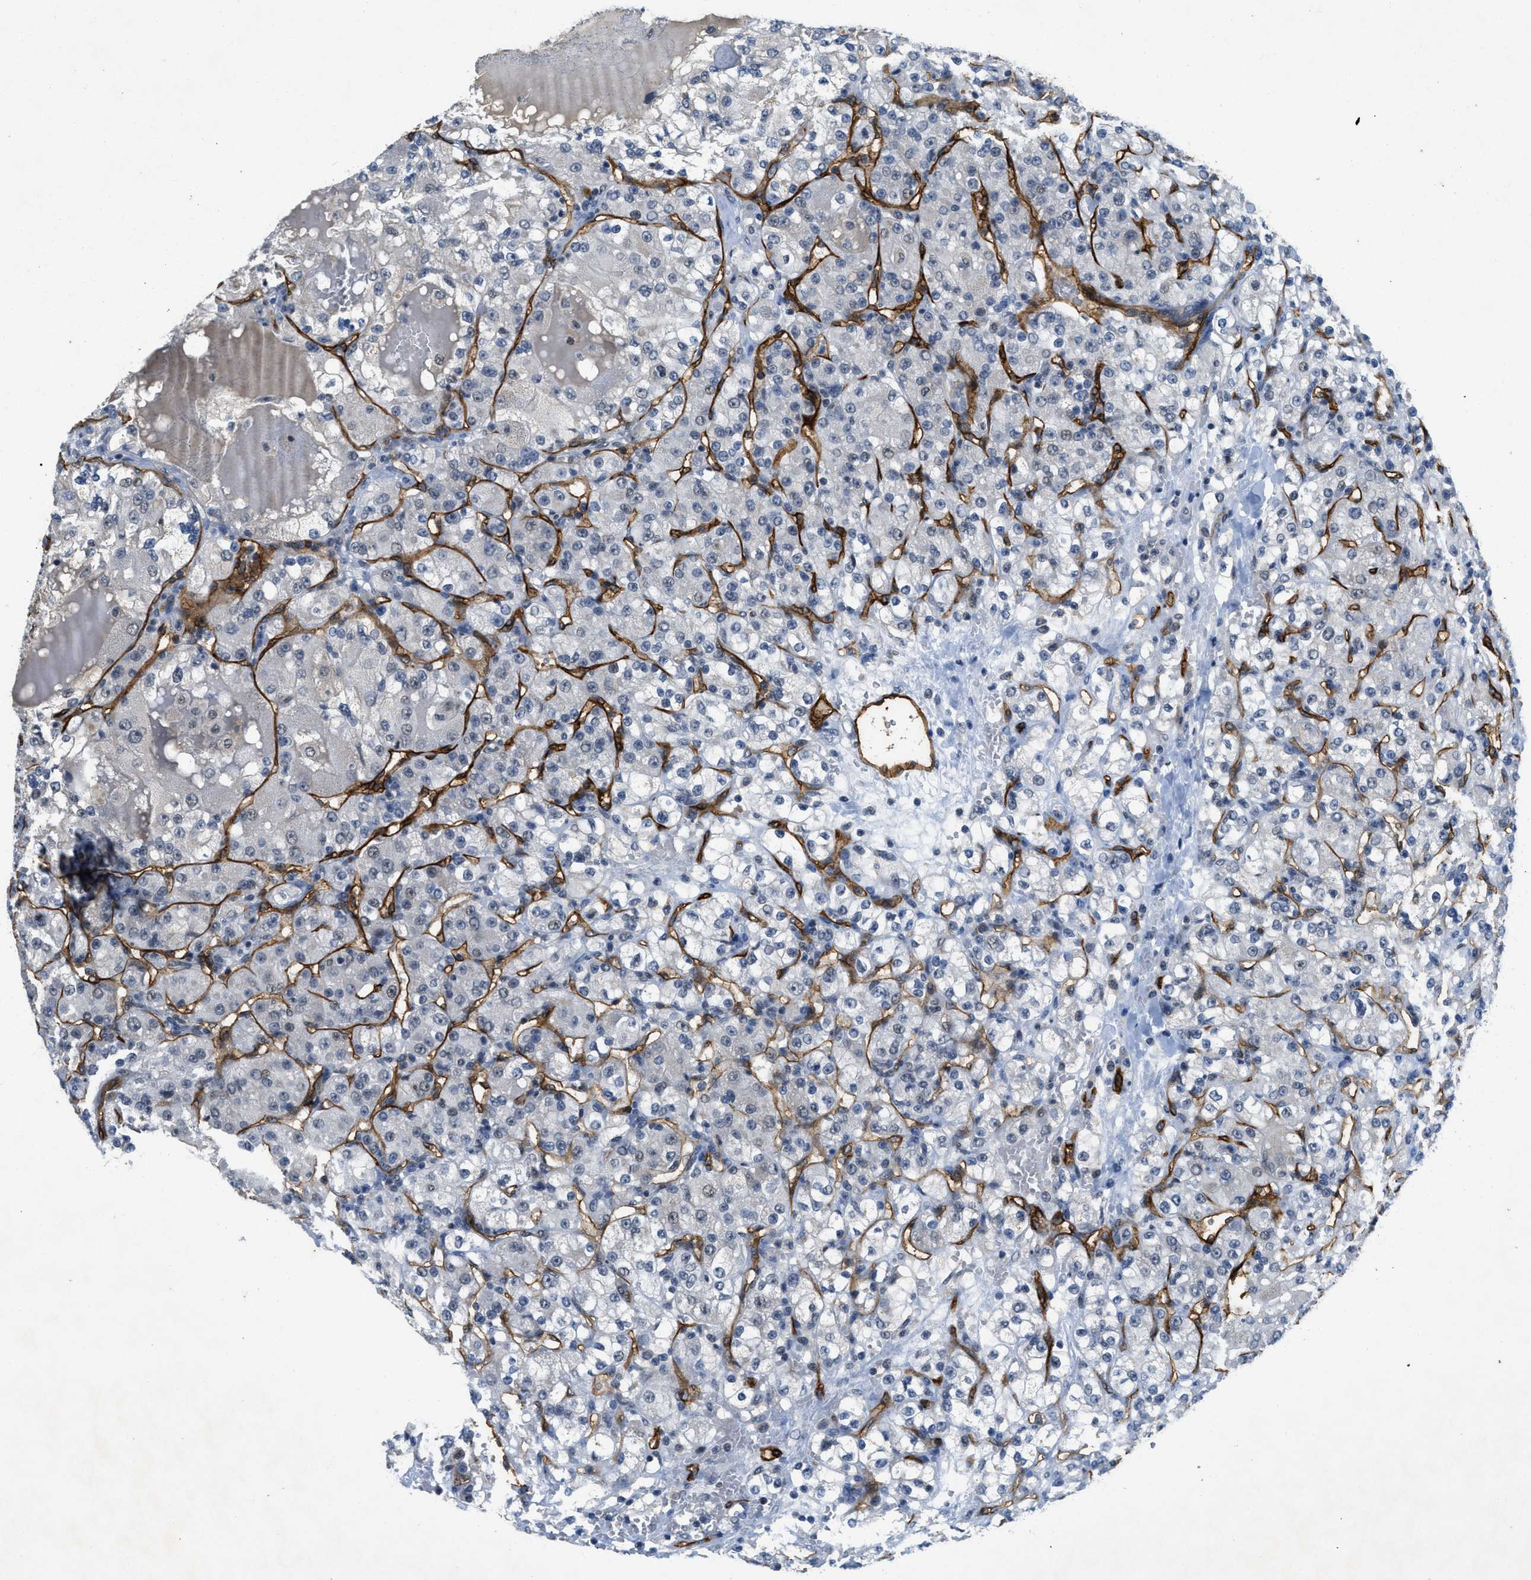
{"staining": {"intensity": "negative", "quantity": "none", "location": "none"}, "tissue": "renal cancer", "cell_type": "Tumor cells", "image_type": "cancer", "snomed": [{"axis": "morphology", "description": "Normal tissue, NOS"}, {"axis": "morphology", "description": "Adenocarcinoma, NOS"}, {"axis": "topography", "description": "Kidney"}], "caption": "Tumor cells show no significant protein staining in renal cancer (adenocarcinoma). (DAB immunohistochemistry with hematoxylin counter stain).", "gene": "SLCO2A1", "patient": {"sex": "male", "age": 61}}